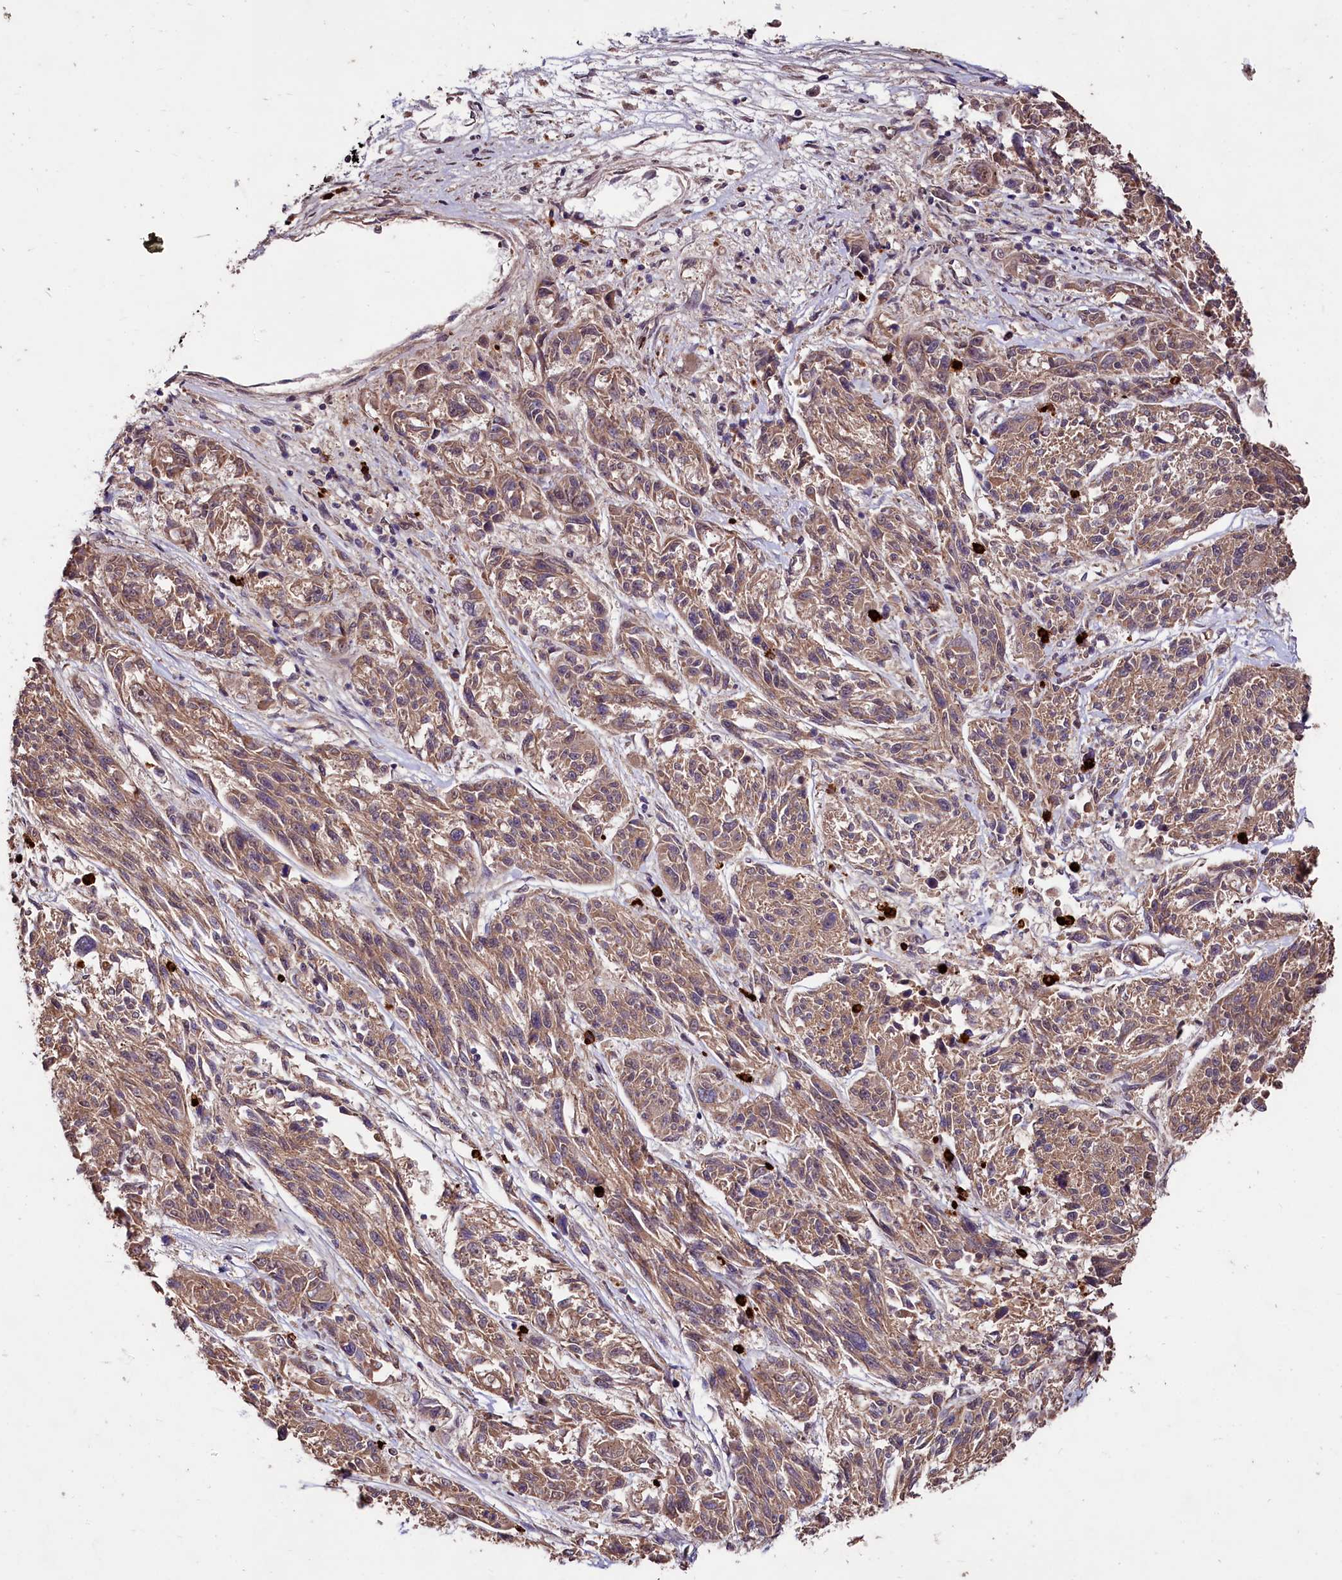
{"staining": {"intensity": "weak", "quantity": ">75%", "location": "cytoplasmic/membranous"}, "tissue": "melanoma", "cell_type": "Tumor cells", "image_type": "cancer", "snomed": [{"axis": "morphology", "description": "Malignant melanoma, NOS"}, {"axis": "topography", "description": "Skin"}], "caption": "Malignant melanoma stained with DAB (3,3'-diaminobenzidine) immunohistochemistry shows low levels of weak cytoplasmic/membranous staining in about >75% of tumor cells. (DAB = brown stain, brightfield microscopy at high magnification).", "gene": "KLRB1", "patient": {"sex": "male", "age": 53}}